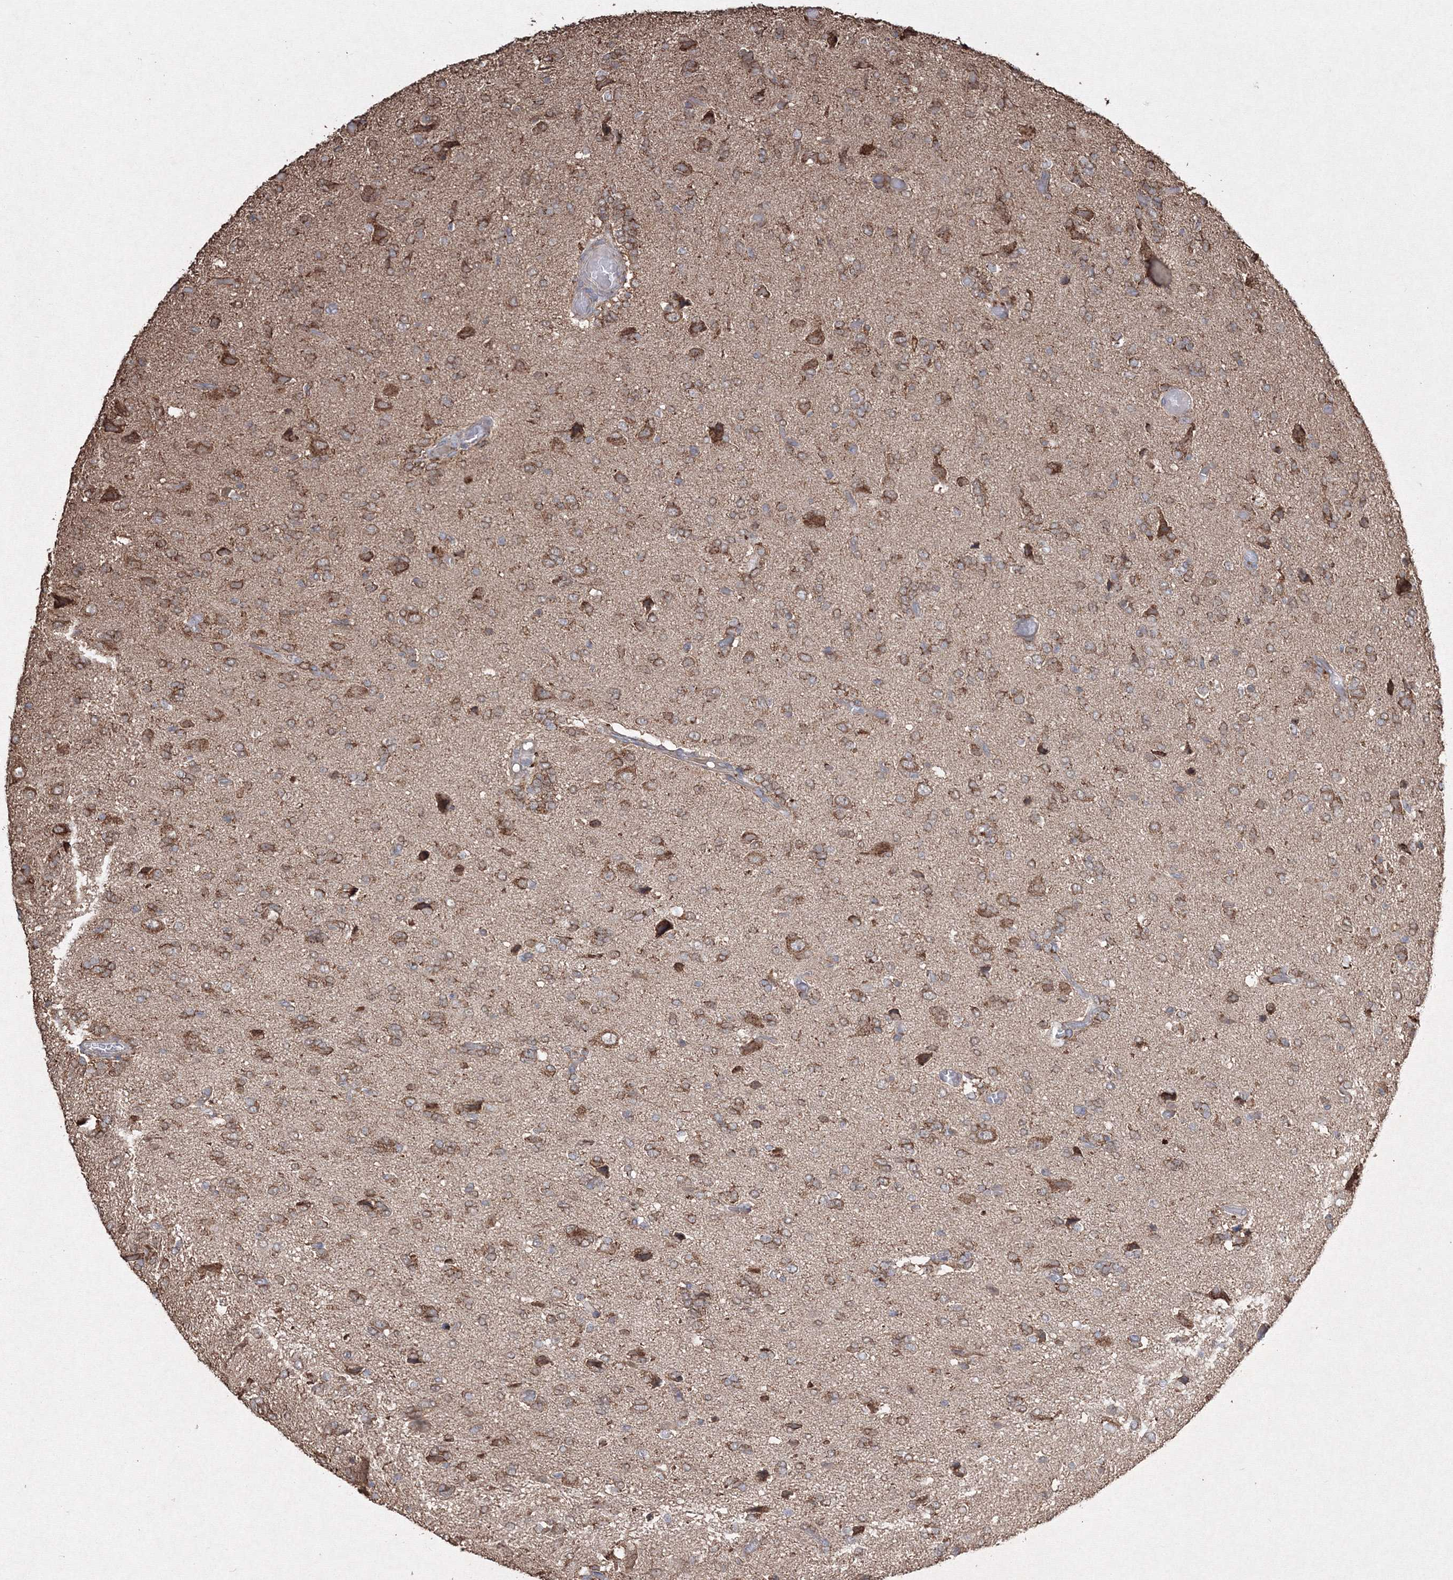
{"staining": {"intensity": "moderate", "quantity": ">75%", "location": "cytoplasmic/membranous"}, "tissue": "glioma", "cell_type": "Tumor cells", "image_type": "cancer", "snomed": [{"axis": "morphology", "description": "Glioma, malignant, High grade"}, {"axis": "topography", "description": "Brain"}], "caption": "A high-resolution image shows immunohistochemistry staining of glioma, which reveals moderate cytoplasmic/membranous positivity in about >75% of tumor cells.", "gene": "GRSF1", "patient": {"sex": "female", "age": 59}}